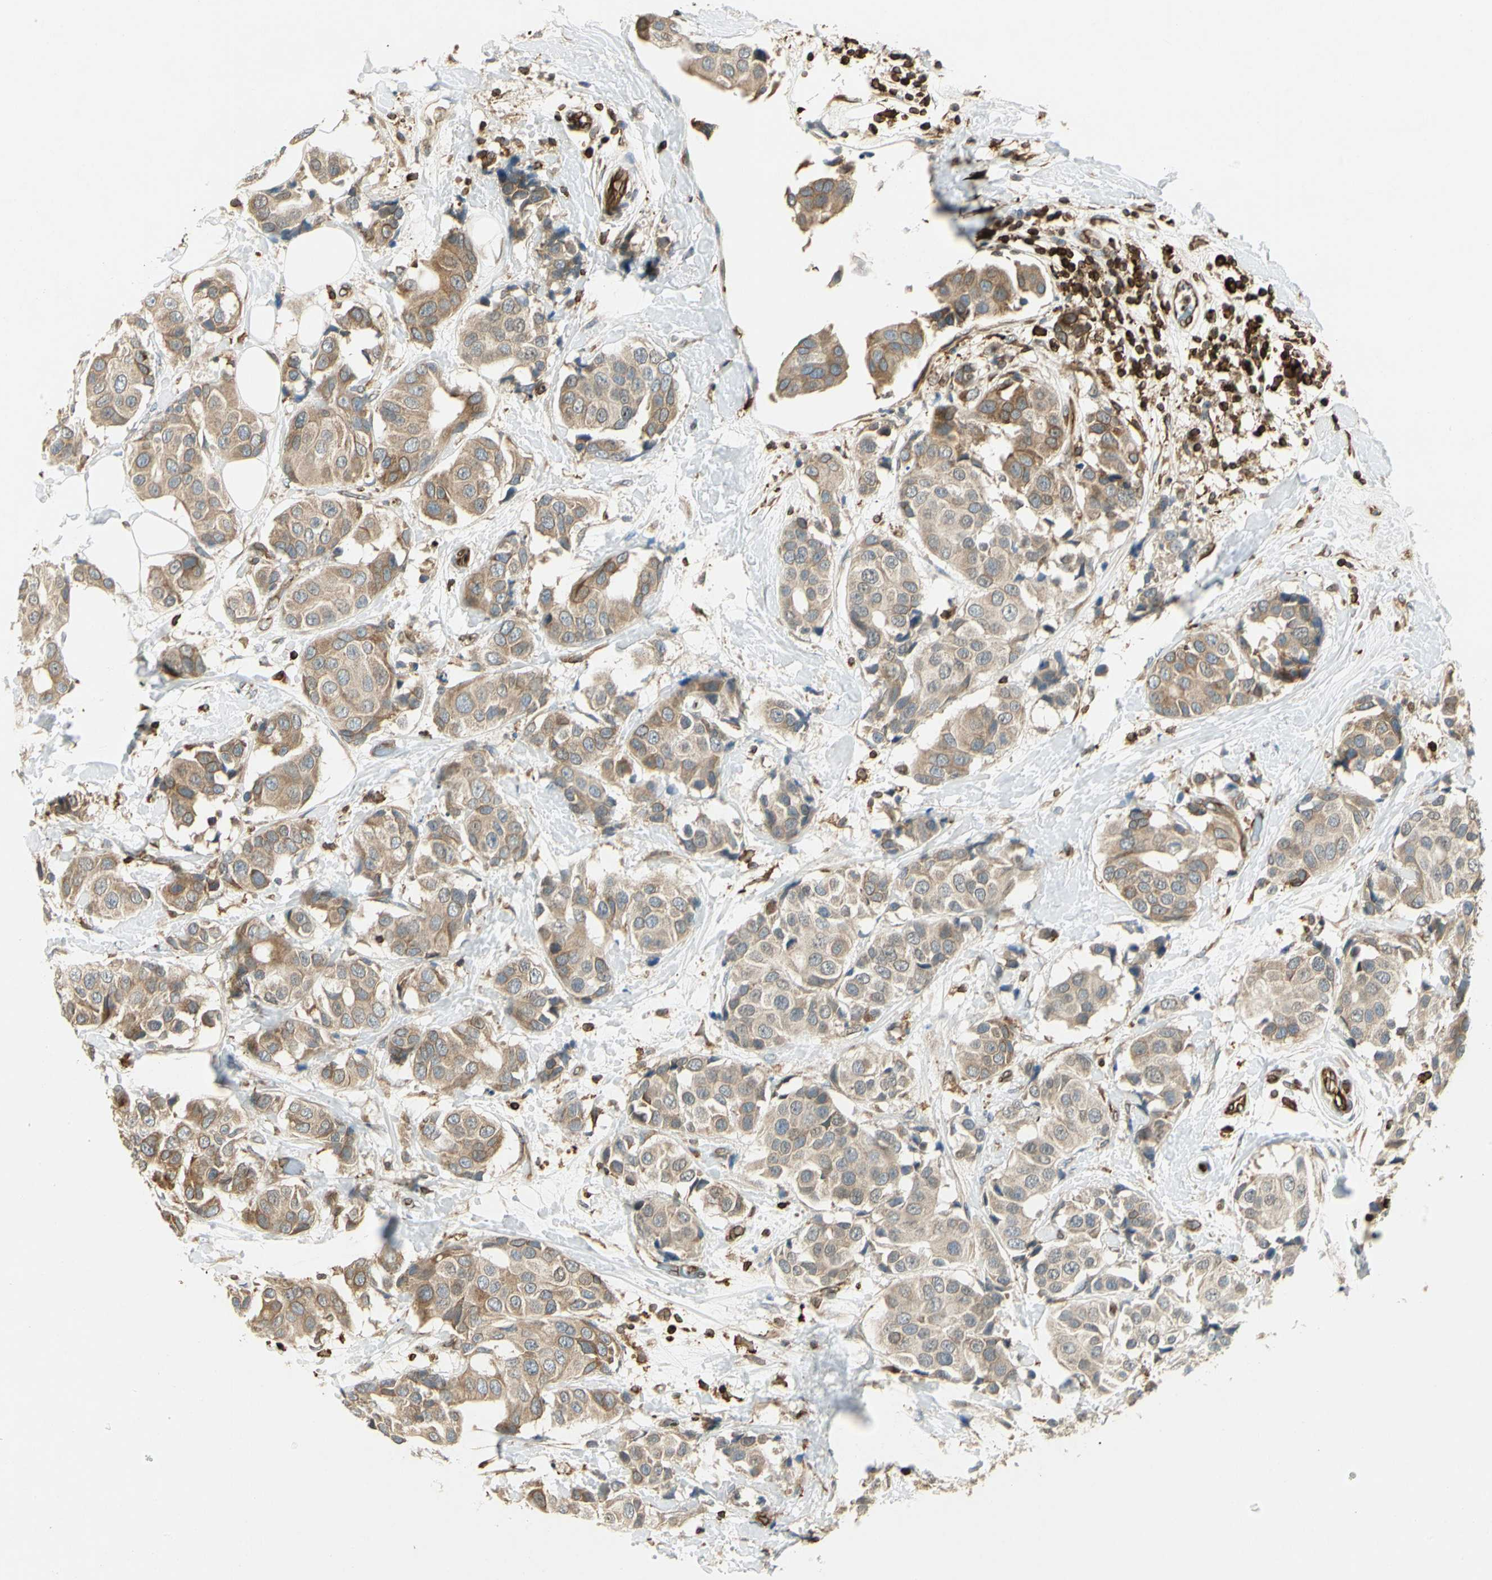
{"staining": {"intensity": "moderate", "quantity": ">75%", "location": "cytoplasmic/membranous"}, "tissue": "breast cancer", "cell_type": "Tumor cells", "image_type": "cancer", "snomed": [{"axis": "morphology", "description": "Normal tissue, NOS"}, {"axis": "morphology", "description": "Duct carcinoma"}, {"axis": "topography", "description": "Breast"}], "caption": "A brown stain shows moderate cytoplasmic/membranous staining of a protein in breast infiltrating ductal carcinoma tumor cells. (IHC, brightfield microscopy, high magnification).", "gene": "TAPBP", "patient": {"sex": "female", "age": 39}}